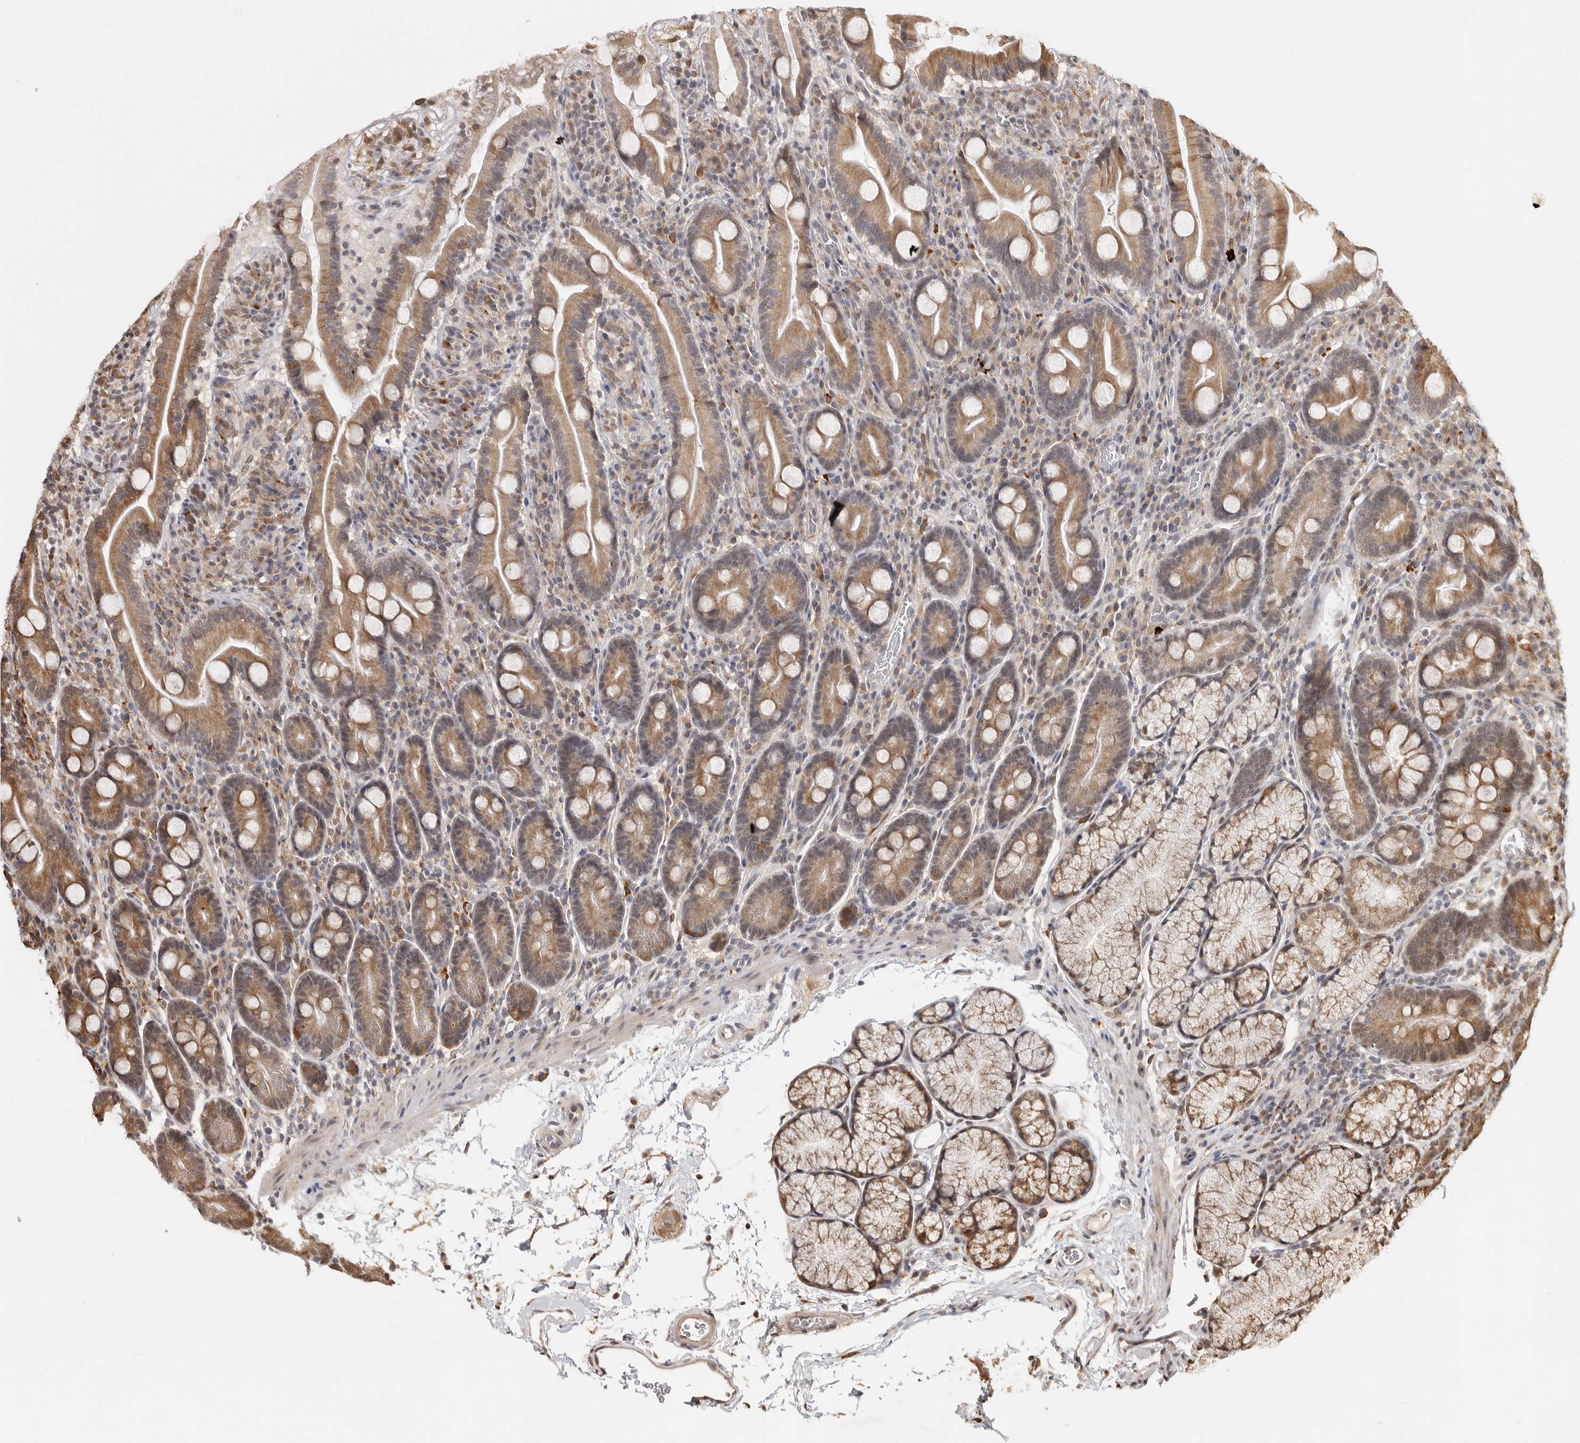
{"staining": {"intensity": "moderate", "quantity": ">75%", "location": "cytoplasmic/membranous"}, "tissue": "duodenum", "cell_type": "Glandular cells", "image_type": "normal", "snomed": [{"axis": "morphology", "description": "Normal tissue, NOS"}, {"axis": "topography", "description": "Duodenum"}], "caption": "Unremarkable duodenum was stained to show a protein in brown. There is medium levels of moderate cytoplasmic/membranous positivity in about >75% of glandular cells. The staining was performed using DAB to visualize the protein expression in brown, while the nuclei were stained in blue with hematoxylin (Magnification: 20x).", "gene": "ZNF83", "patient": {"sex": "male", "age": 35}}